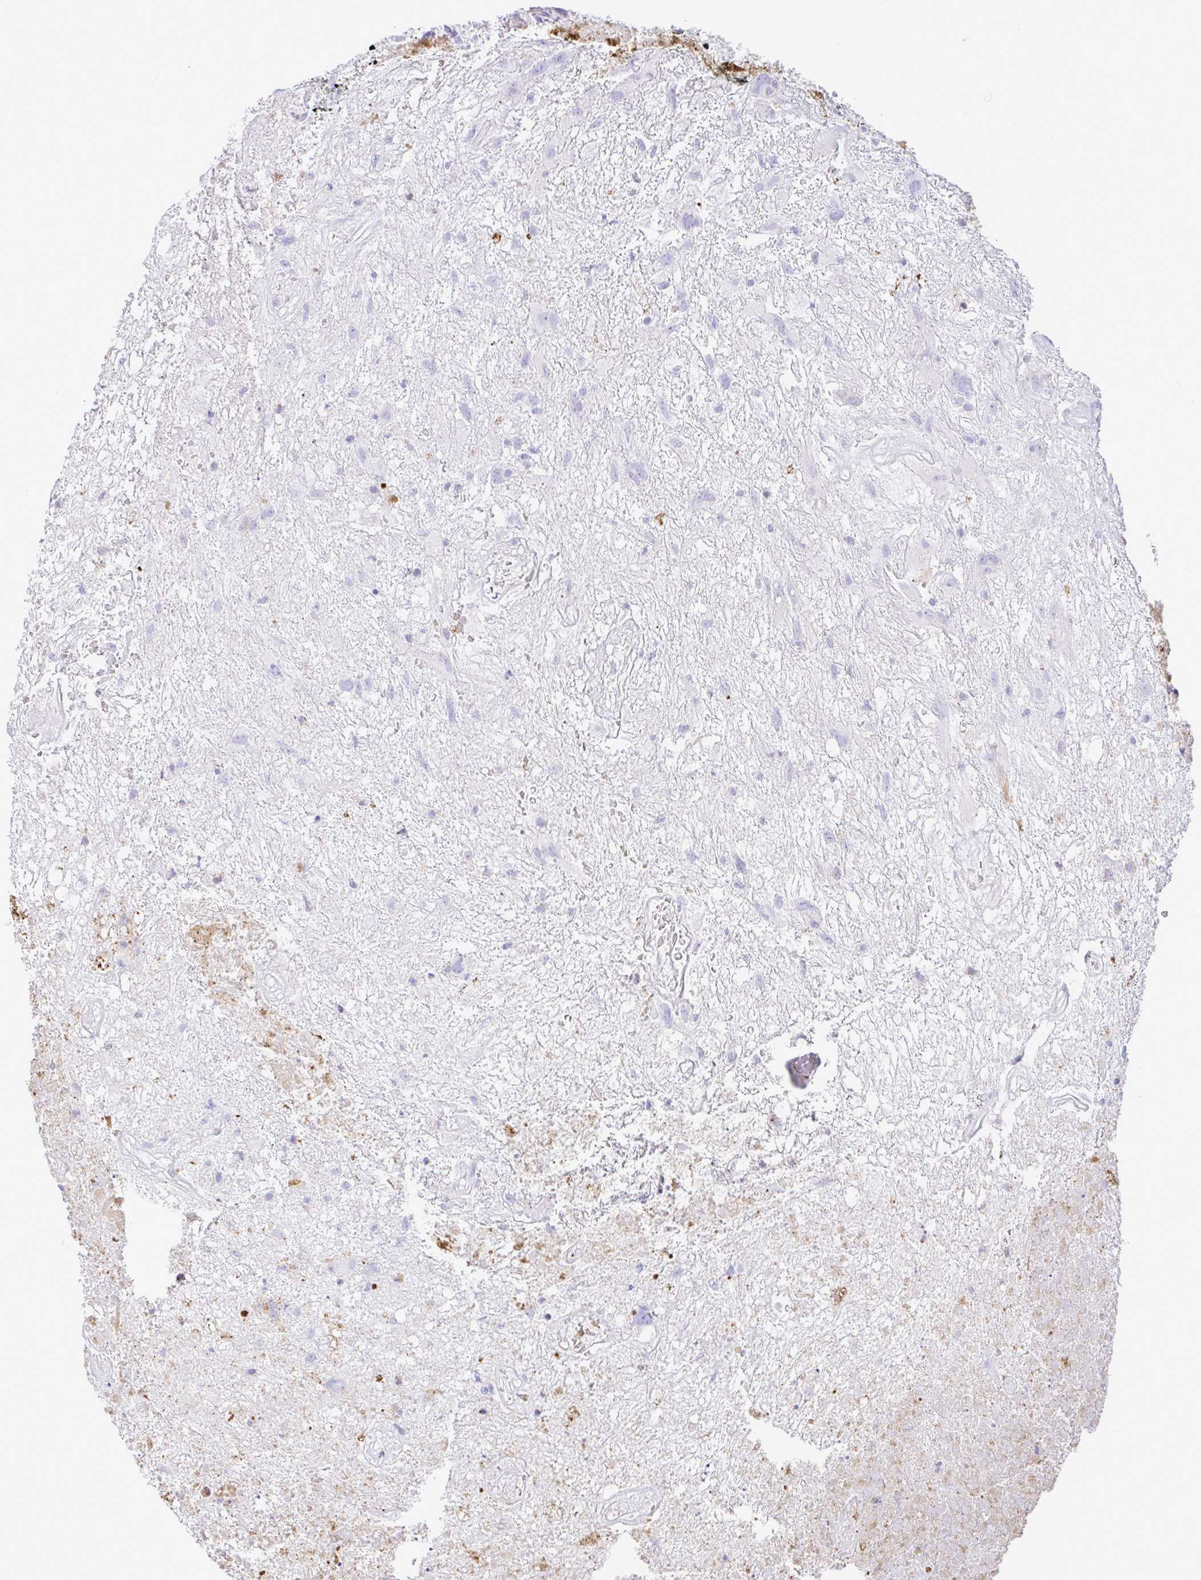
{"staining": {"intensity": "negative", "quantity": "none", "location": "none"}, "tissue": "glioma", "cell_type": "Tumor cells", "image_type": "cancer", "snomed": [{"axis": "morphology", "description": "Glioma, malignant, High grade"}, {"axis": "topography", "description": "Brain"}], "caption": "This is an immunohistochemistry image of malignant high-grade glioma. There is no positivity in tumor cells.", "gene": "ZNF221", "patient": {"sex": "male", "age": 46}}